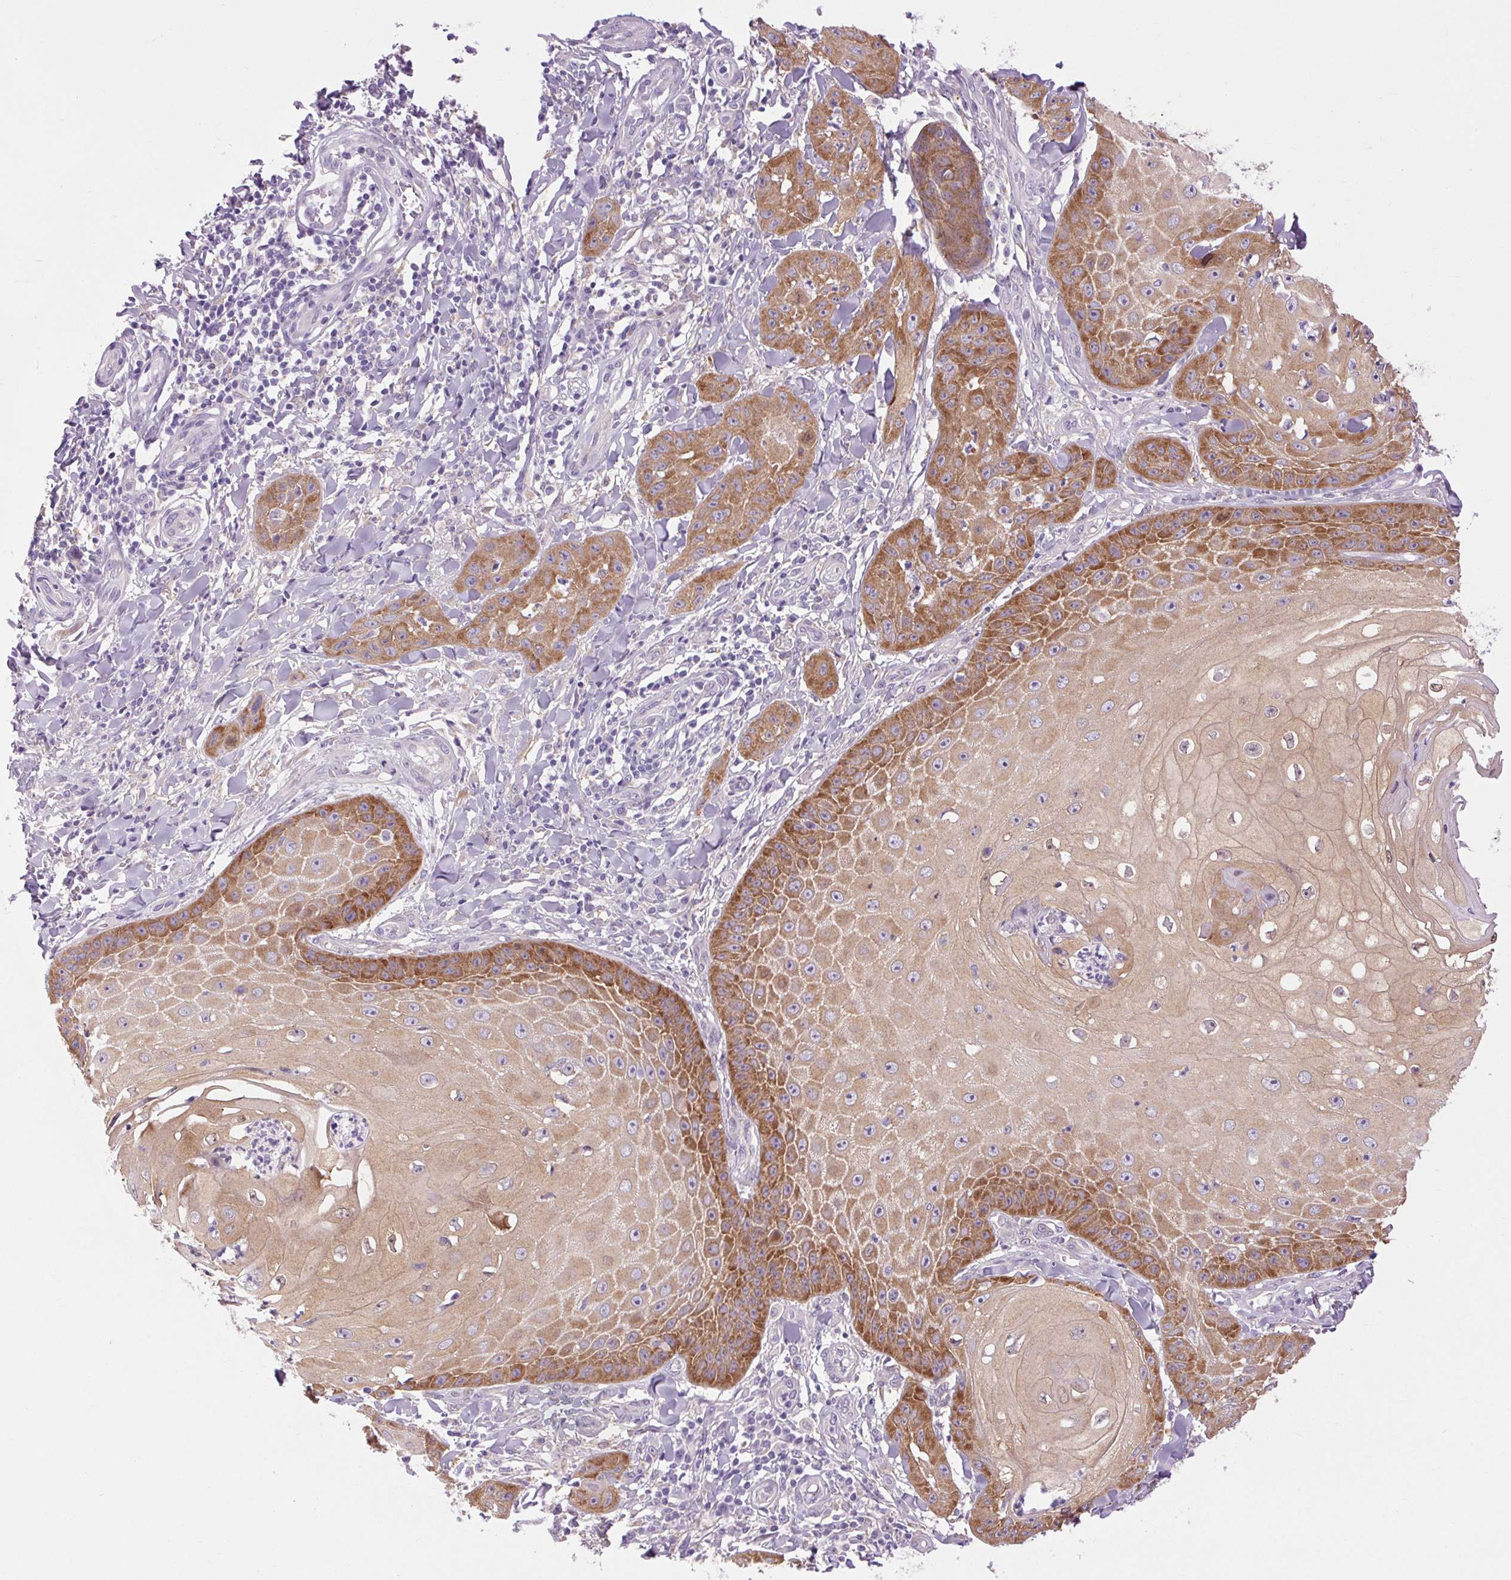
{"staining": {"intensity": "moderate", "quantity": "25%-75%", "location": "cytoplasmic/membranous"}, "tissue": "skin cancer", "cell_type": "Tumor cells", "image_type": "cancer", "snomed": [{"axis": "morphology", "description": "Squamous cell carcinoma, NOS"}, {"axis": "topography", "description": "Skin"}], "caption": "Skin squamous cell carcinoma stained for a protein displays moderate cytoplasmic/membranous positivity in tumor cells. Using DAB (brown) and hematoxylin (blue) stains, captured at high magnification using brightfield microscopy.", "gene": "SOWAHC", "patient": {"sex": "male", "age": 70}}